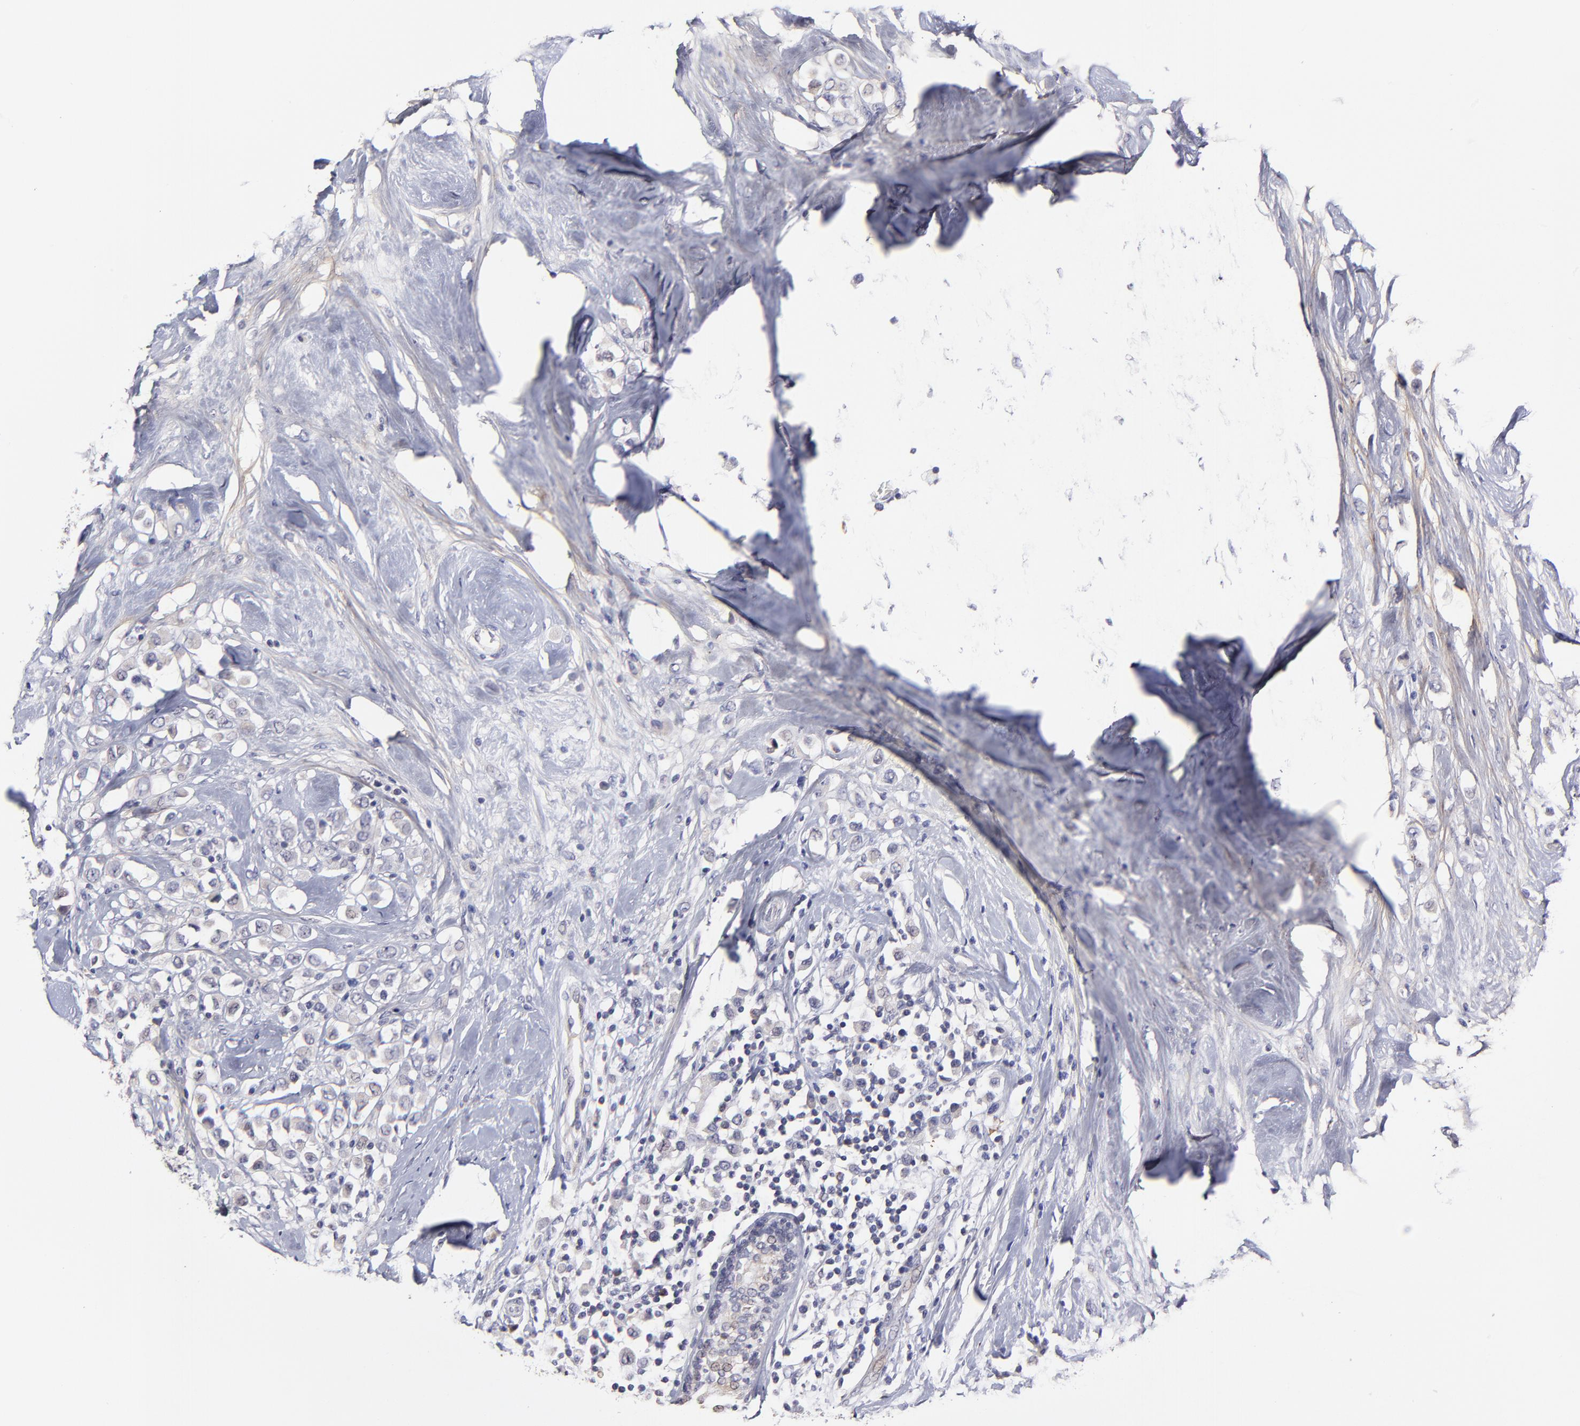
{"staining": {"intensity": "negative", "quantity": "none", "location": "none"}, "tissue": "breast cancer", "cell_type": "Tumor cells", "image_type": "cancer", "snomed": [{"axis": "morphology", "description": "Duct carcinoma"}, {"axis": "topography", "description": "Breast"}], "caption": "The photomicrograph displays no significant positivity in tumor cells of breast intraductal carcinoma. (DAB IHC with hematoxylin counter stain).", "gene": "BTG2", "patient": {"sex": "female", "age": 61}}